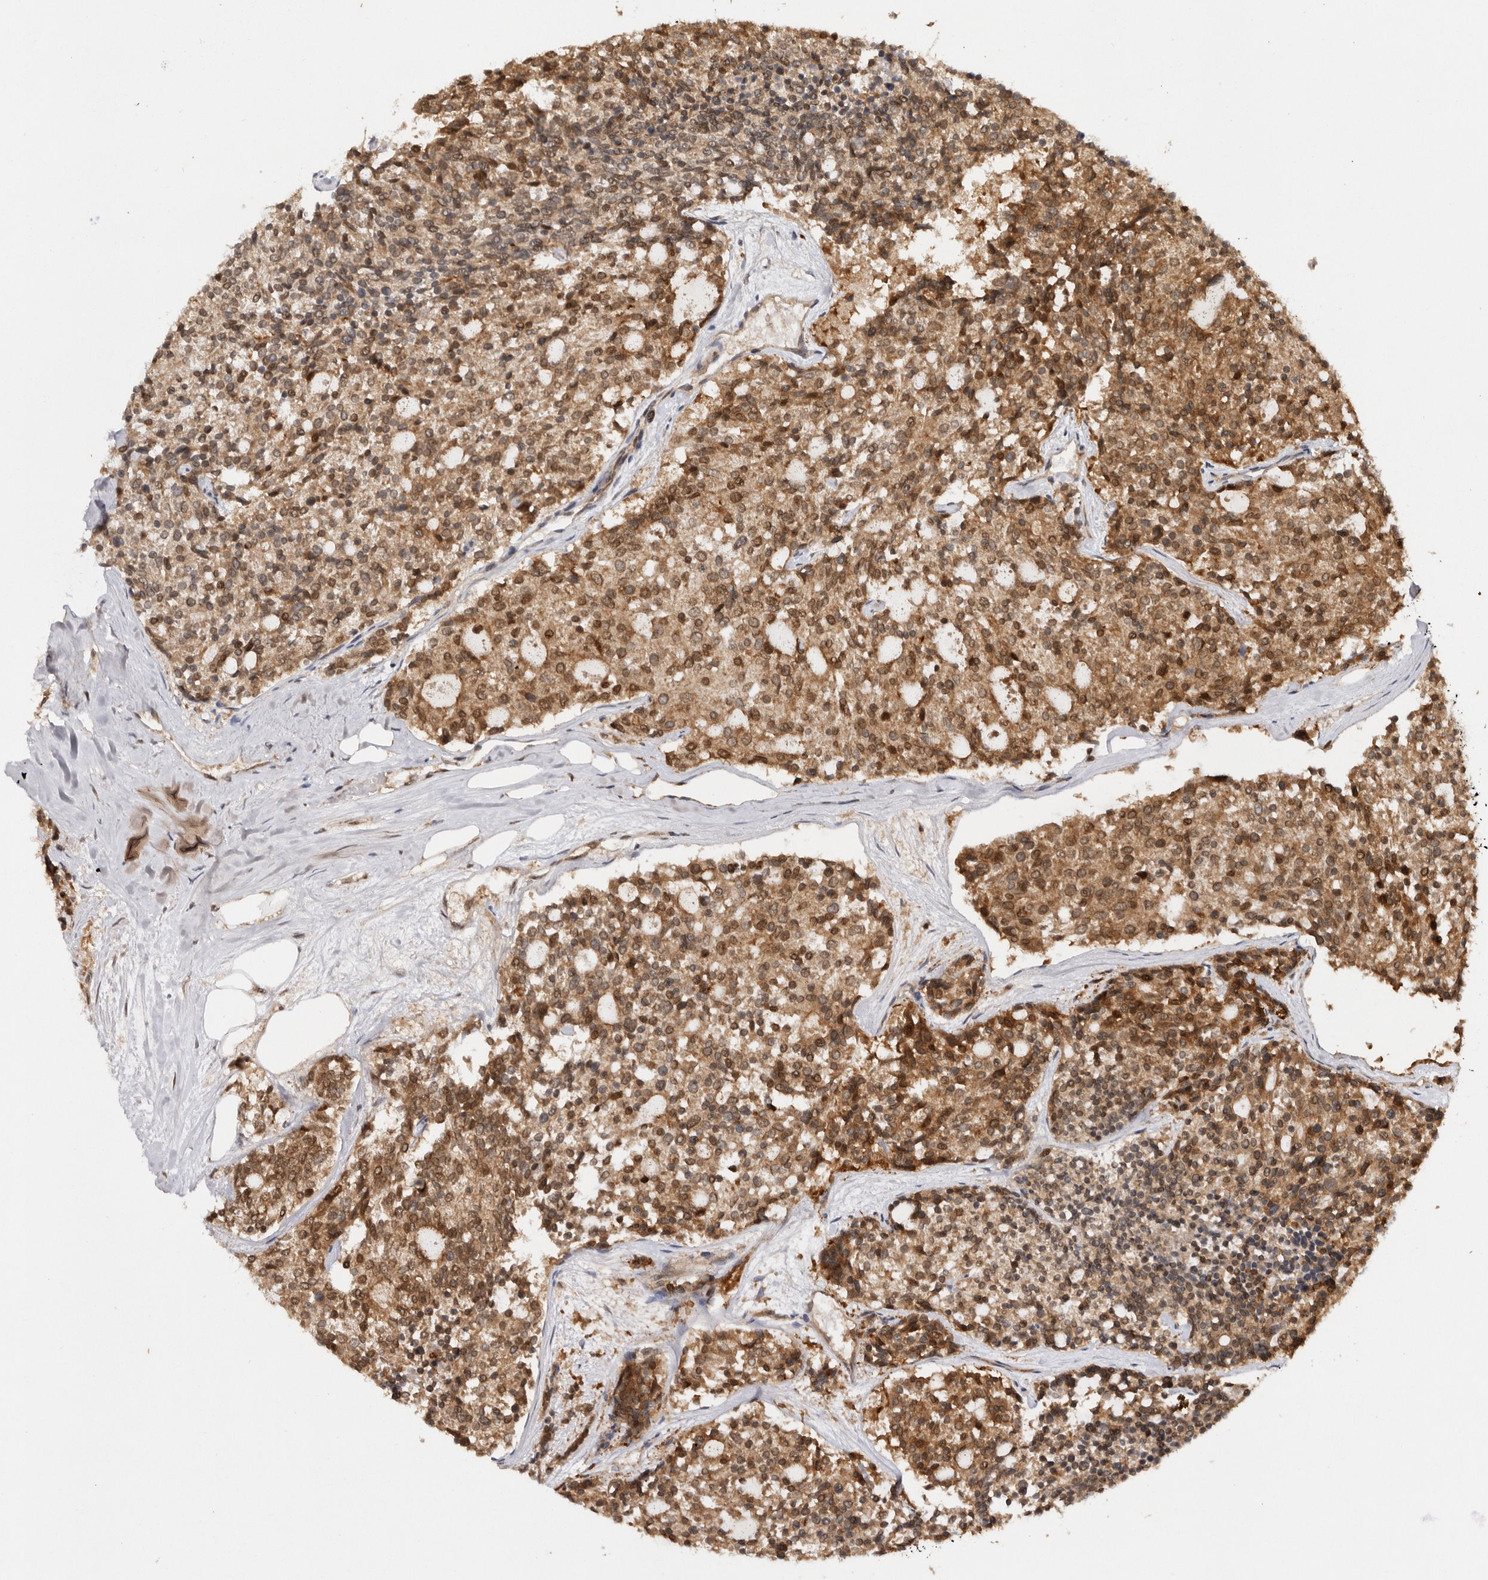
{"staining": {"intensity": "moderate", "quantity": ">75%", "location": "cytoplasmic/membranous,nuclear"}, "tissue": "carcinoid", "cell_type": "Tumor cells", "image_type": "cancer", "snomed": [{"axis": "morphology", "description": "Carcinoid, malignant, NOS"}, {"axis": "topography", "description": "Pancreas"}], "caption": "About >75% of tumor cells in human carcinoid demonstrate moderate cytoplasmic/membranous and nuclear protein positivity as visualized by brown immunohistochemical staining.", "gene": "TARS2", "patient": {"sex": "female", "age": 54}}